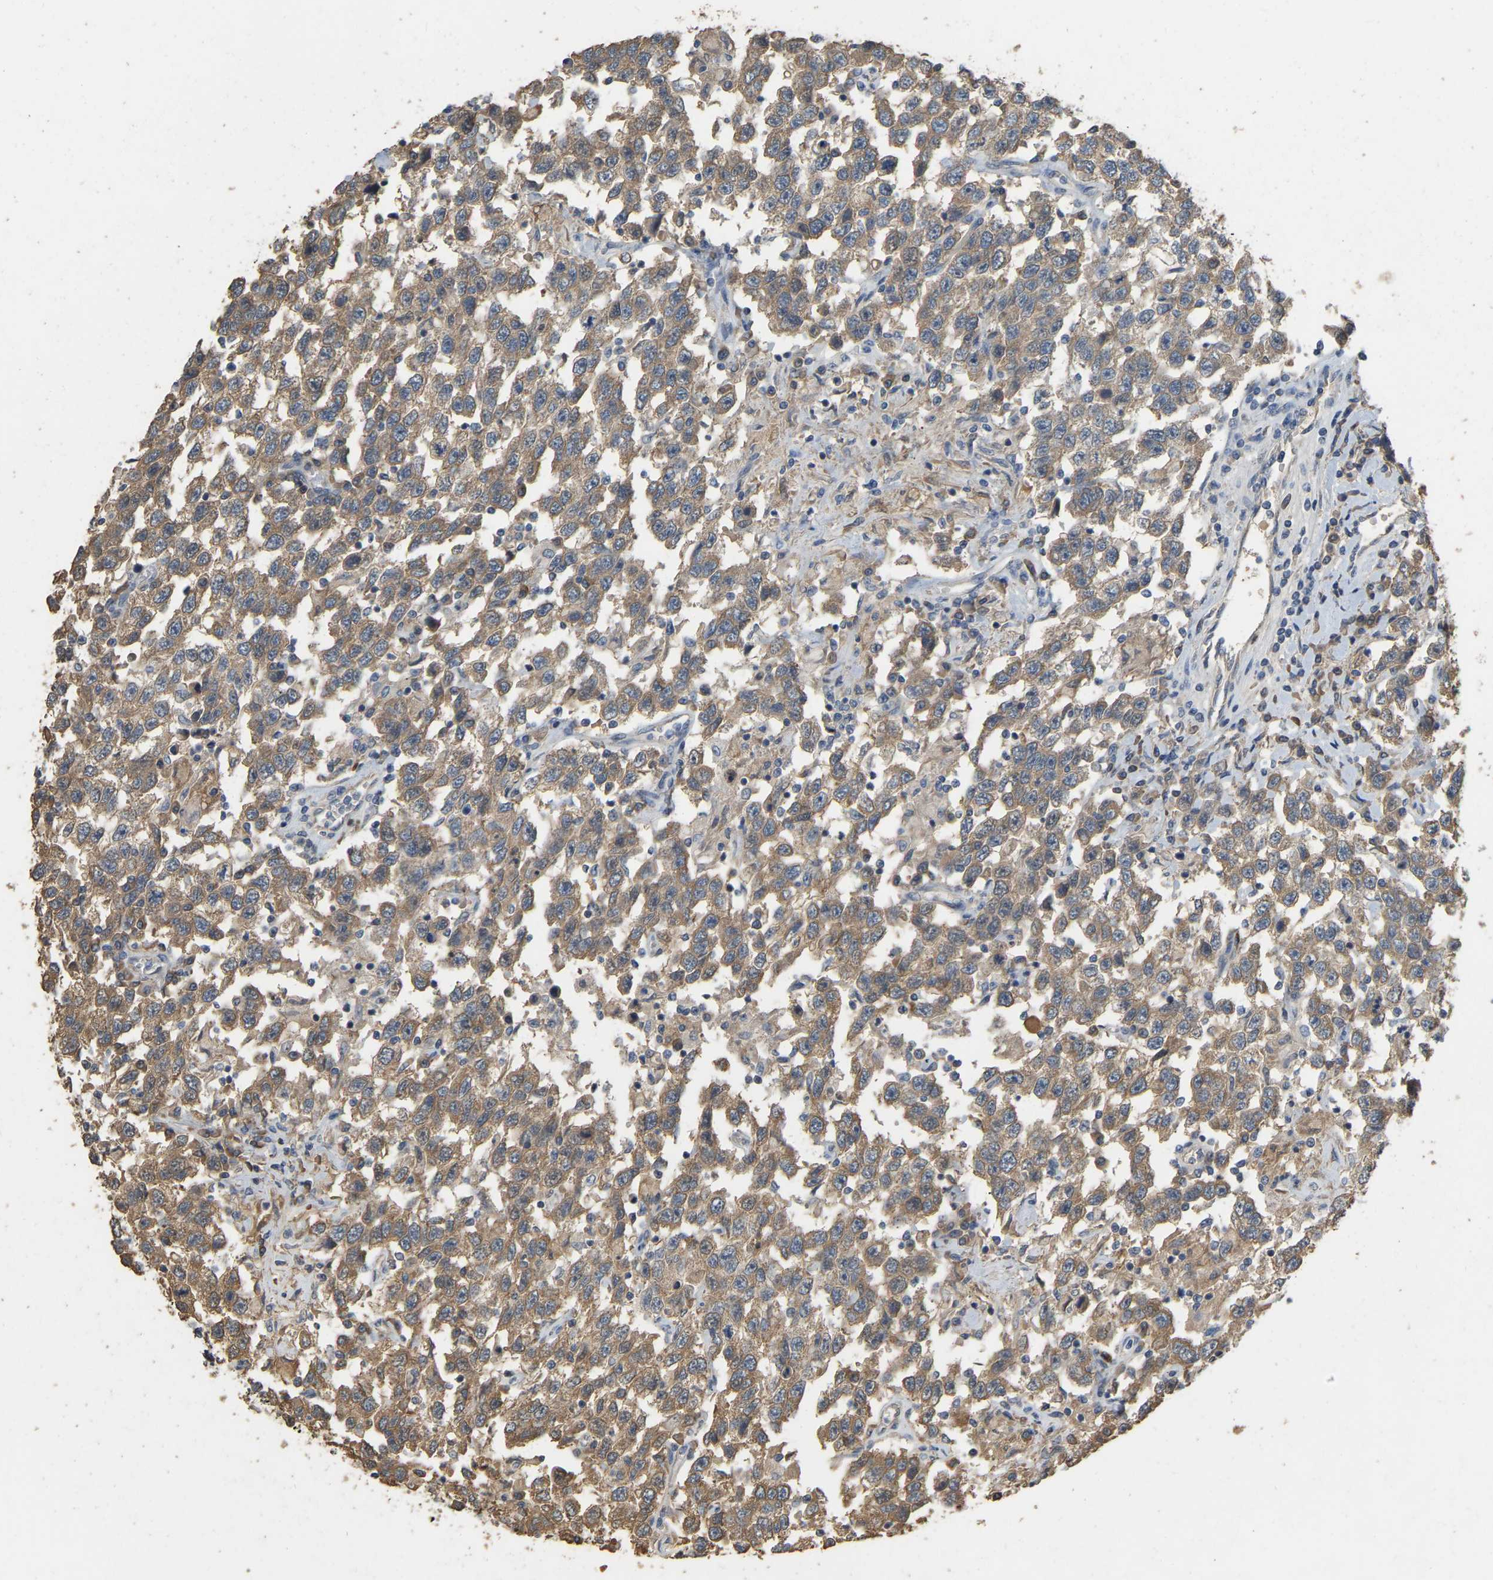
{"staining": {"intensity": "moderate", "quantity": ">75%", "location": "cytoplasmic/membranous"}, "tissue": "testis cancer", "cell_type": "Tumor cells", "image_type": "cancer", "snomed": [{"axis": "morphology", "description": "Seminoma, NOS"}, {"axis": "topography", "description": "Testis"}], "caption": "Immunohistochemical staining of testis cancer (seminoma) demonstrates medium levels of moderate cytoplasmic/membranous protein positivity in about >75% of tumor cells. (brown staining indicates protein expression, while blue staining denotes nuclei).", "gene": "NCS1", "patient": {"sex": "male", "age": 41}}